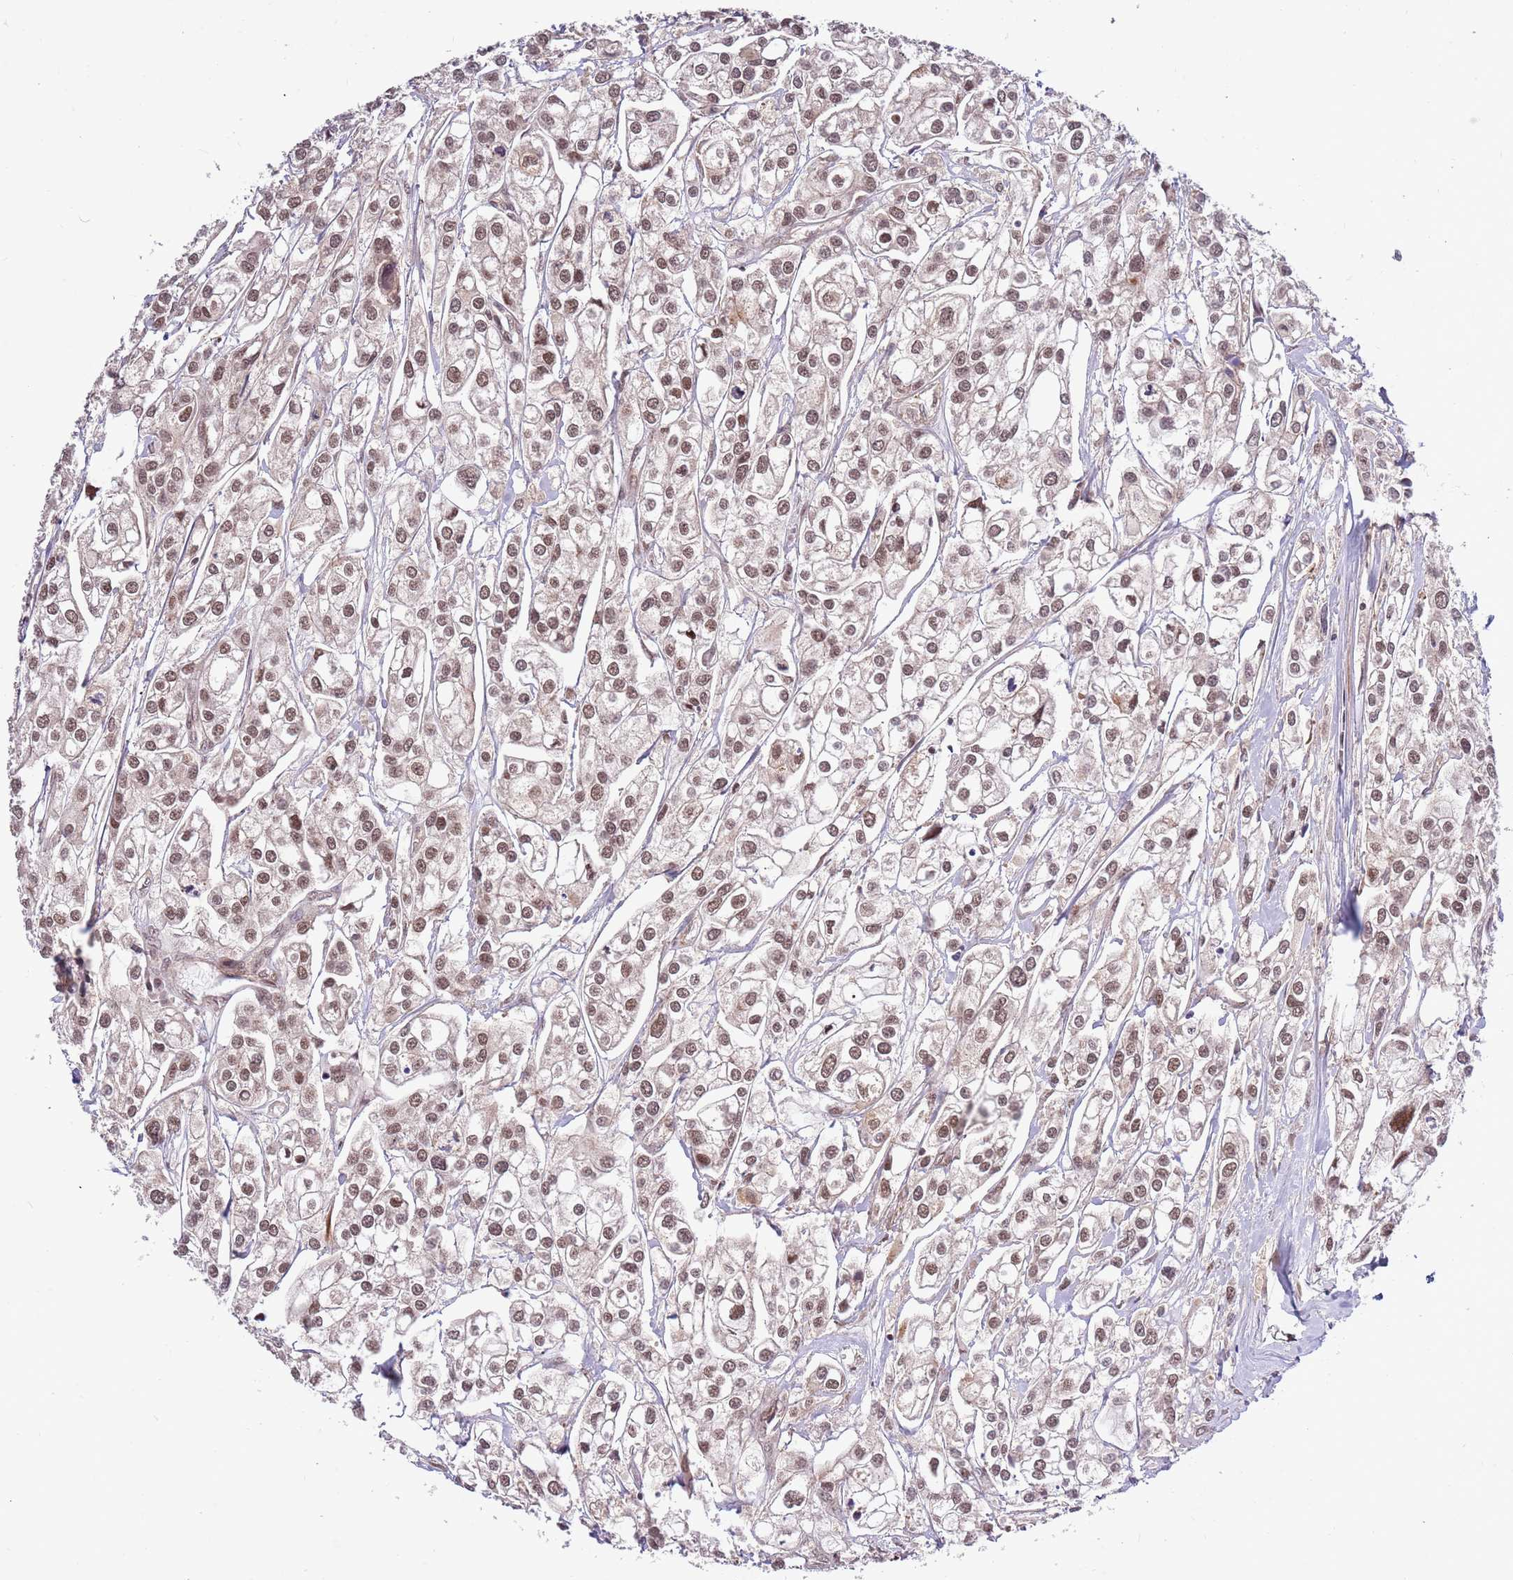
{"staining": {"intensity": "moderate", "quantity": ">75%", "location": "cytoplasmic/membranous,nuclear"}, "tissue": "urothelial cancer", "cell_type": "Tumor cells", "image_type": "cancer", "snomed": [{"axis": "morphology", "description": "Urothelial carcinoma, High grade"}, {"axis": "topography", "description": "Urinary bladder"}], "caption": "This is a micrograph of immunohistochemistry staining of urothelial cancer, which shows moderate staining in the cytoplasmic/membranous and nuclear of tumor cells.", "gene": "HAUS3", "patient": {"sex": "male", "age": 67}}